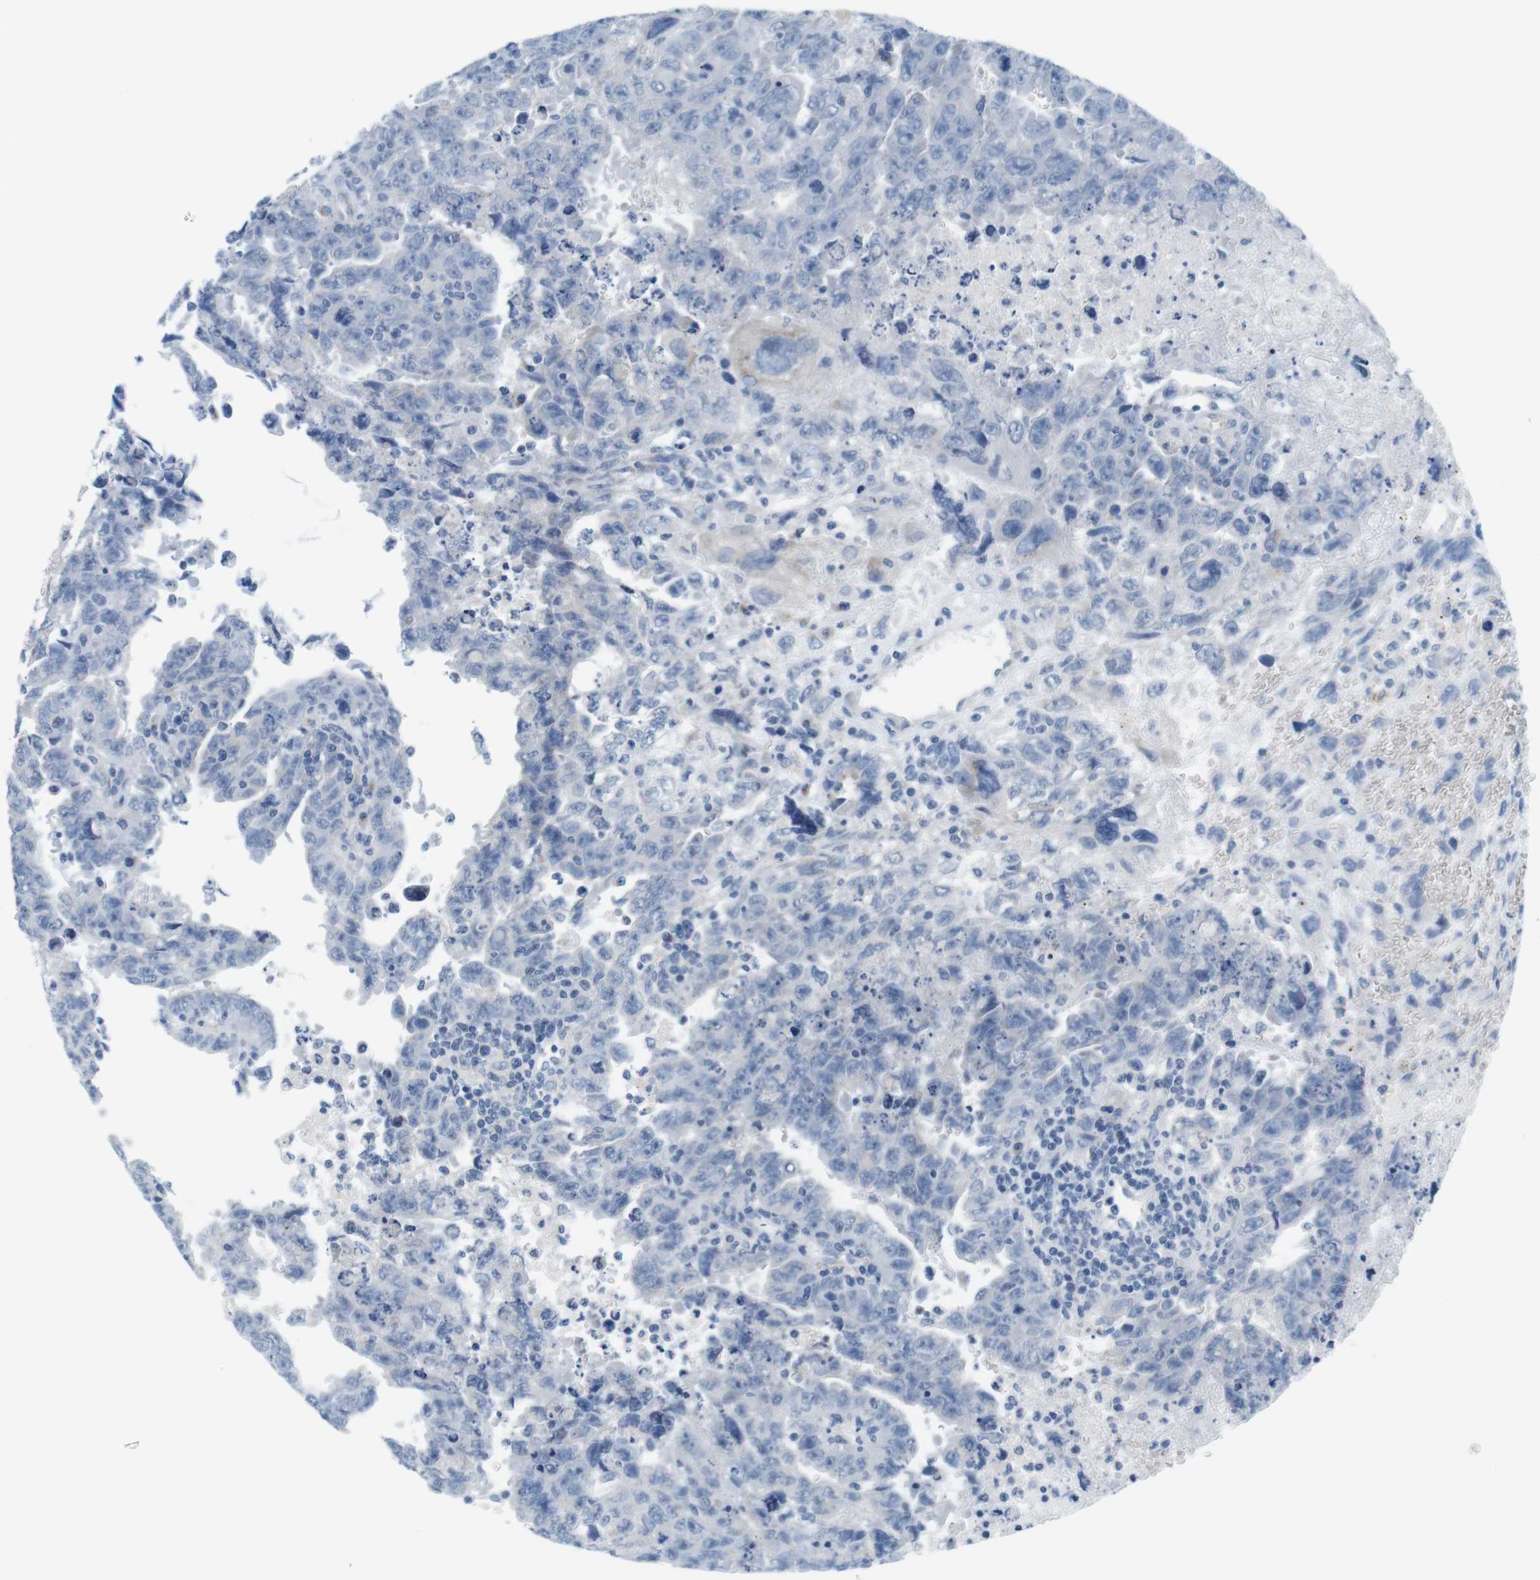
{"staining": {"intensity": "negative", "quantity": "none", "location": "none"}, "tissue": "testis cancer", "cell_type": "Tumor cells", "image_type": "cancer", "snomed": [{"axis": "morphology", "description": "Carcinoma, Embryonal, NOS"}, {"axis": "topography", "description": "Testis"}], "caption": "Human embryonal carcinoma (testis) stained for a protein using IHC reveals no expression in tumor cells.", "gene": "GOLGA2", "patient": {"sex": "male", "age": 28}}